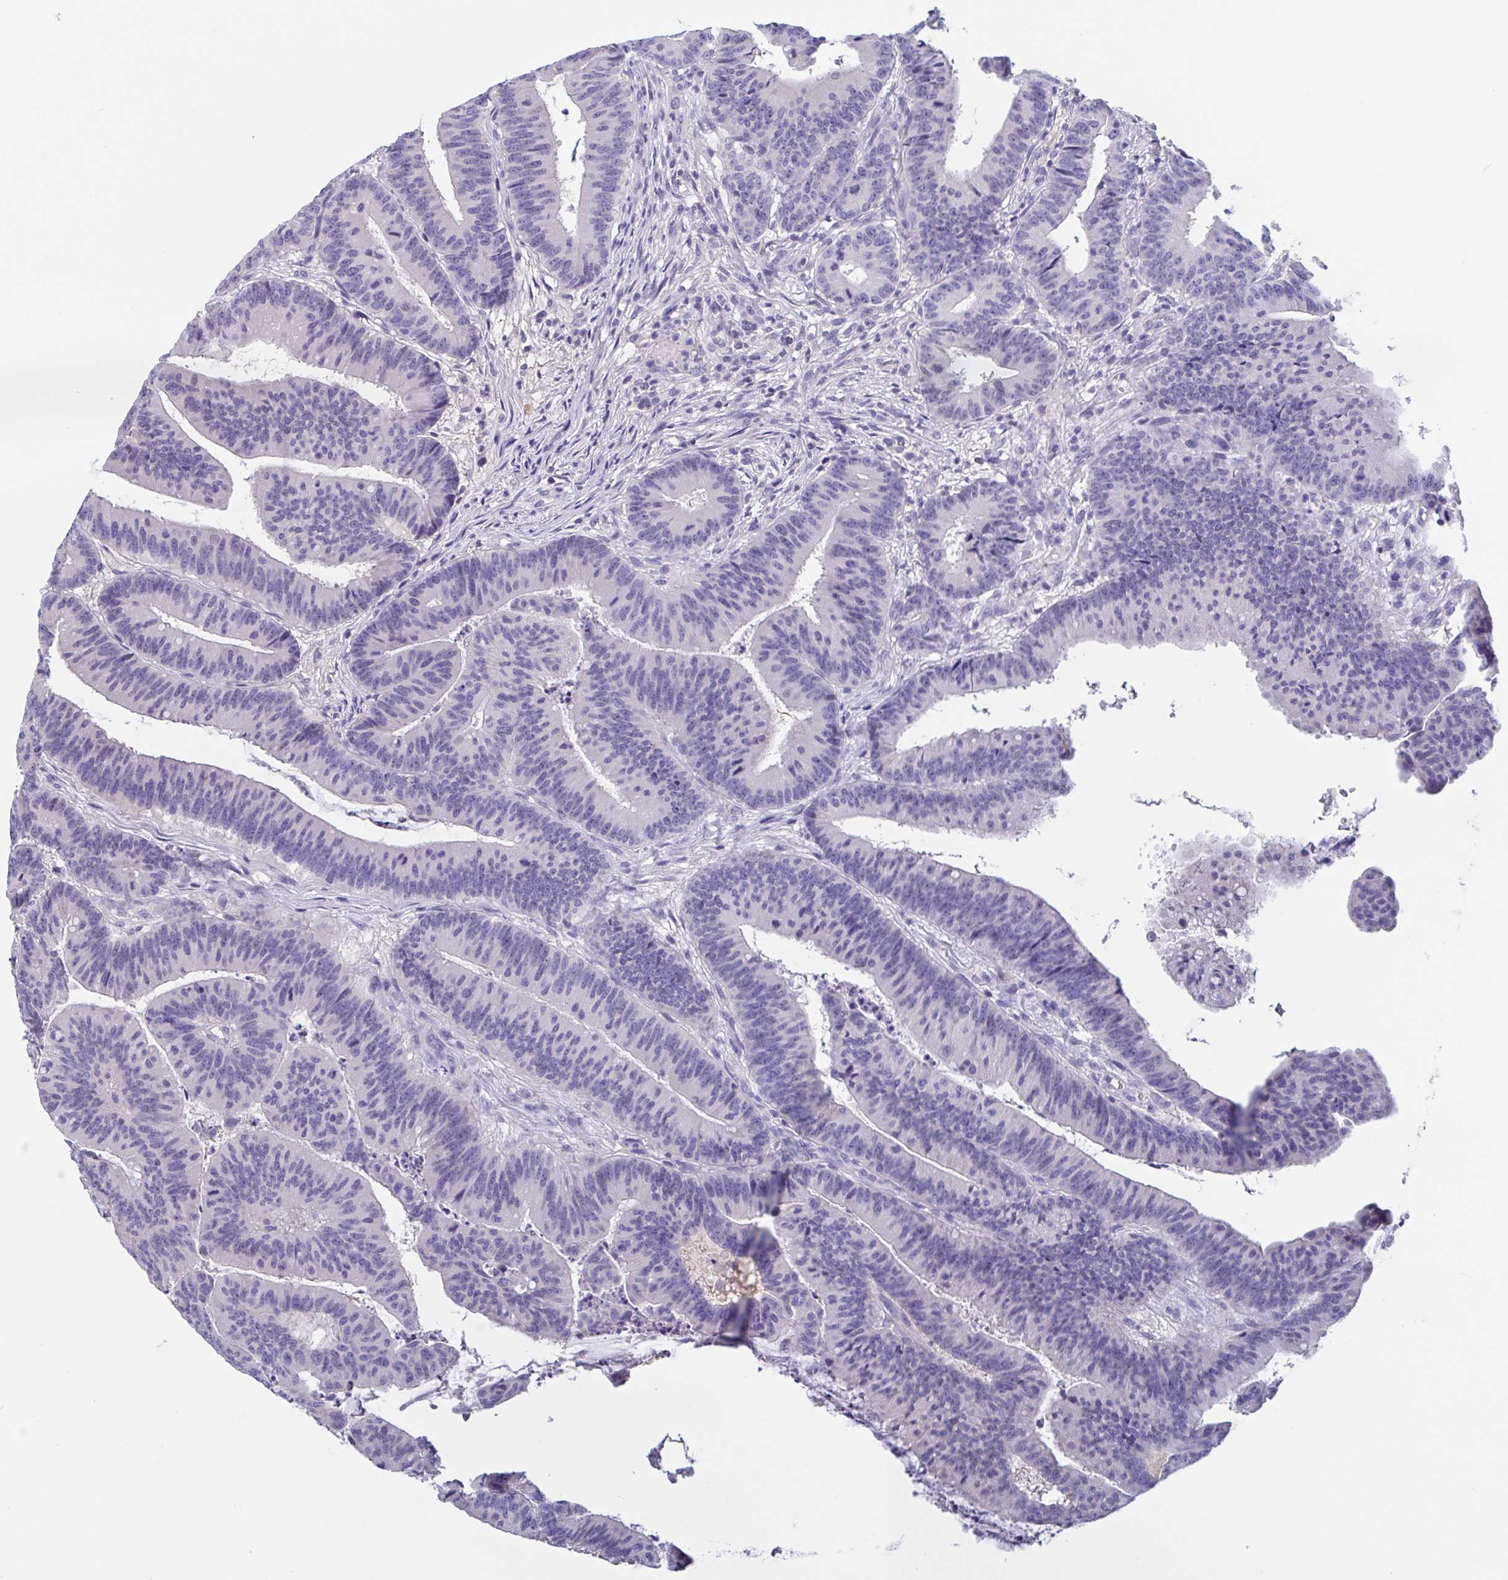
{"staining": {"intensity": "negative", "quantity": "none", "location": "none"}, "tissue": "colorectal cancer", "cell_type": "Tumor cells", "image_type": "cancer", "snomed": [{"axis": "morphology", "description": "Adenocarcinoma, NOS"}, {"axis": "topography", "description": "Colon"}], "caption": "Tumor cells are negative for protein expression in human colorectal cancer (adenocarcinoma).", "gene": "TREH", "patient": {"sex": "female", "age": 78}}